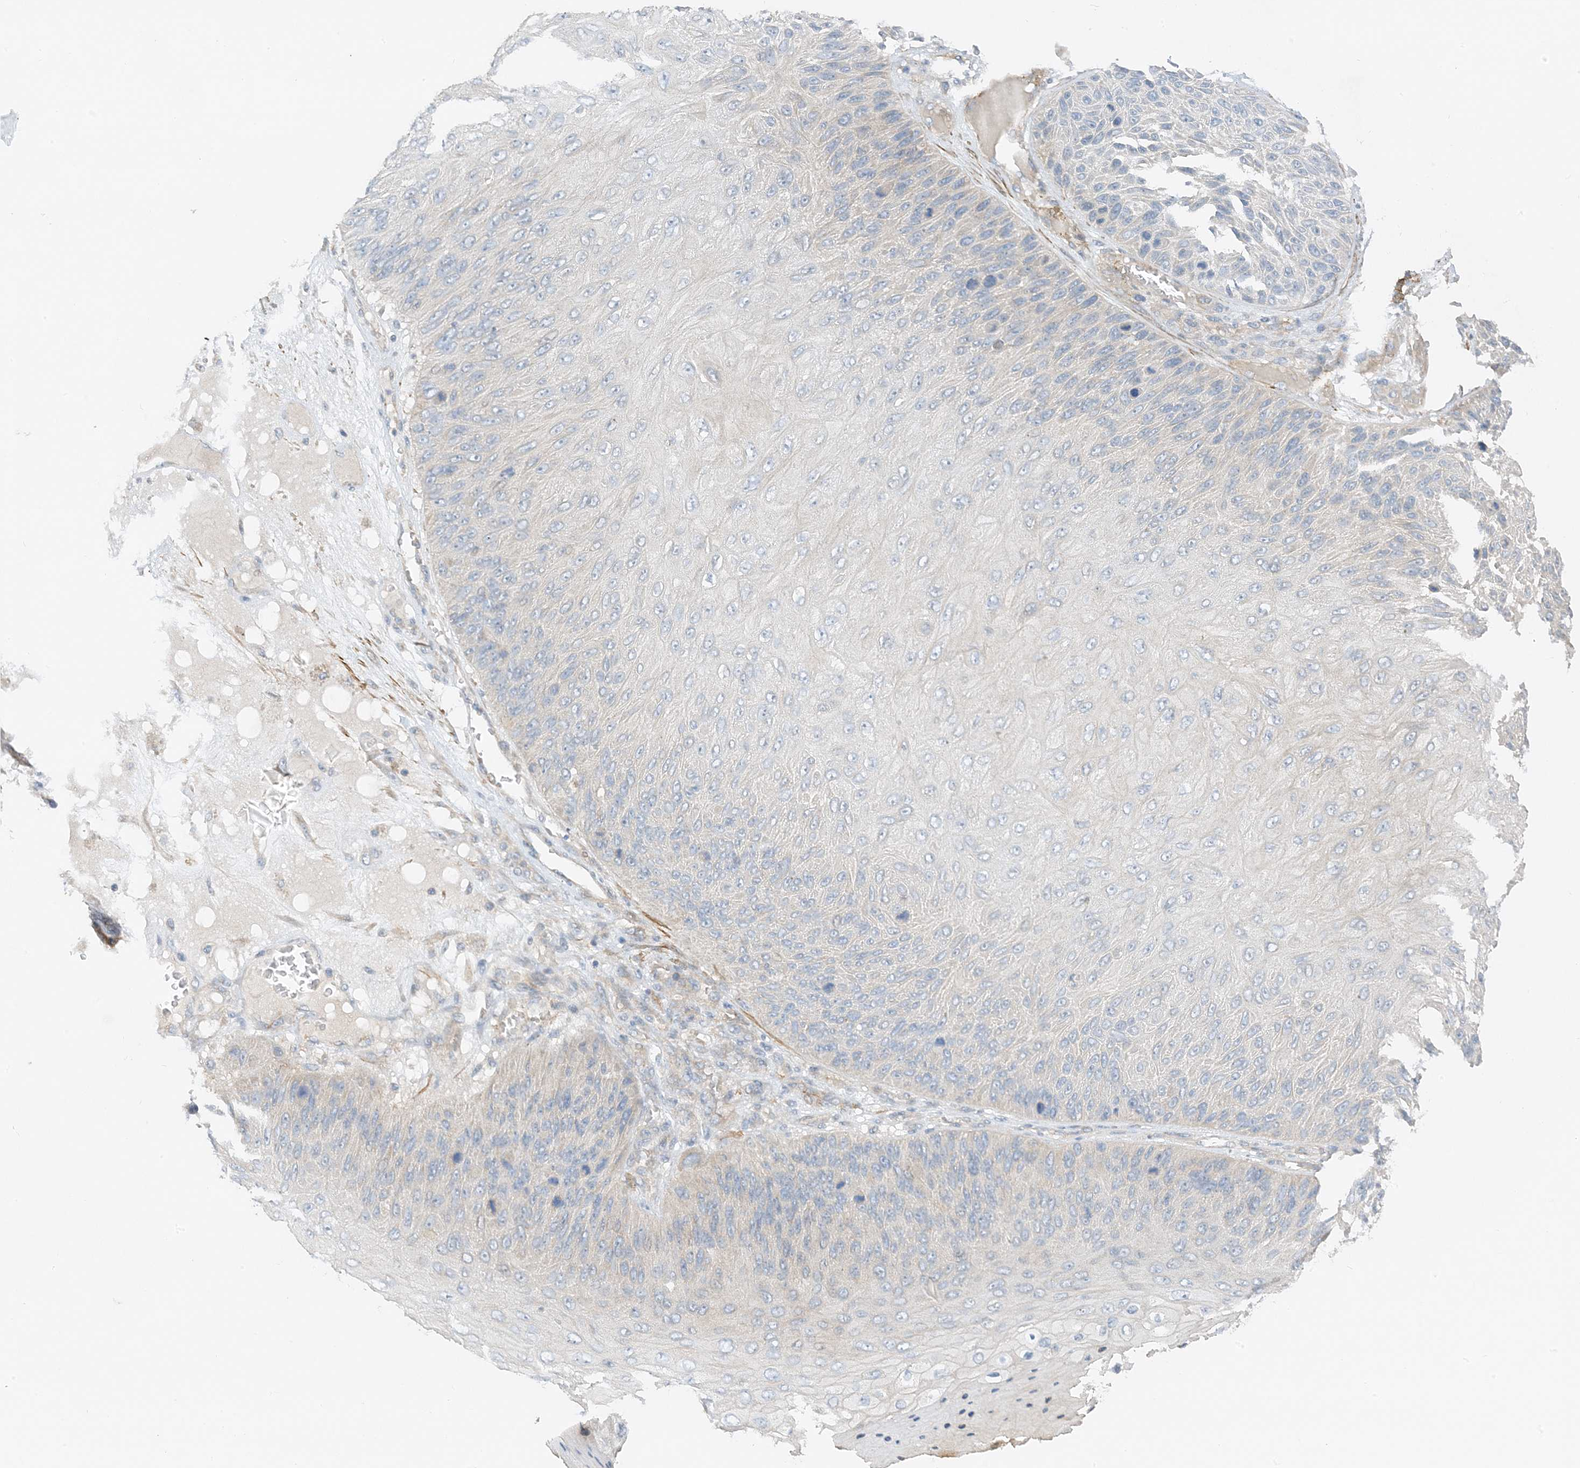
{"staining": {"intensity": "weak", "quantity": "<25%", "location": "cytoplasmic/membranous"}, "tissue": "skin cancer", "cell_type": "Tumor cells", "image_type": "cancer", "snomed": [{"axis": "morphology", "description": "Squamous cell carcinoma, NOS"}, {"axis": "topography", "description": "Skin"}], "caption": "An IHC image of skin cancer (squamous cell carcinoma) is shown. There is no staining in tumor cells of skin cancer (squamous cell carcinoma).", "gene": "KIFBP", "patient": {"sex": "female", "age": 88}}